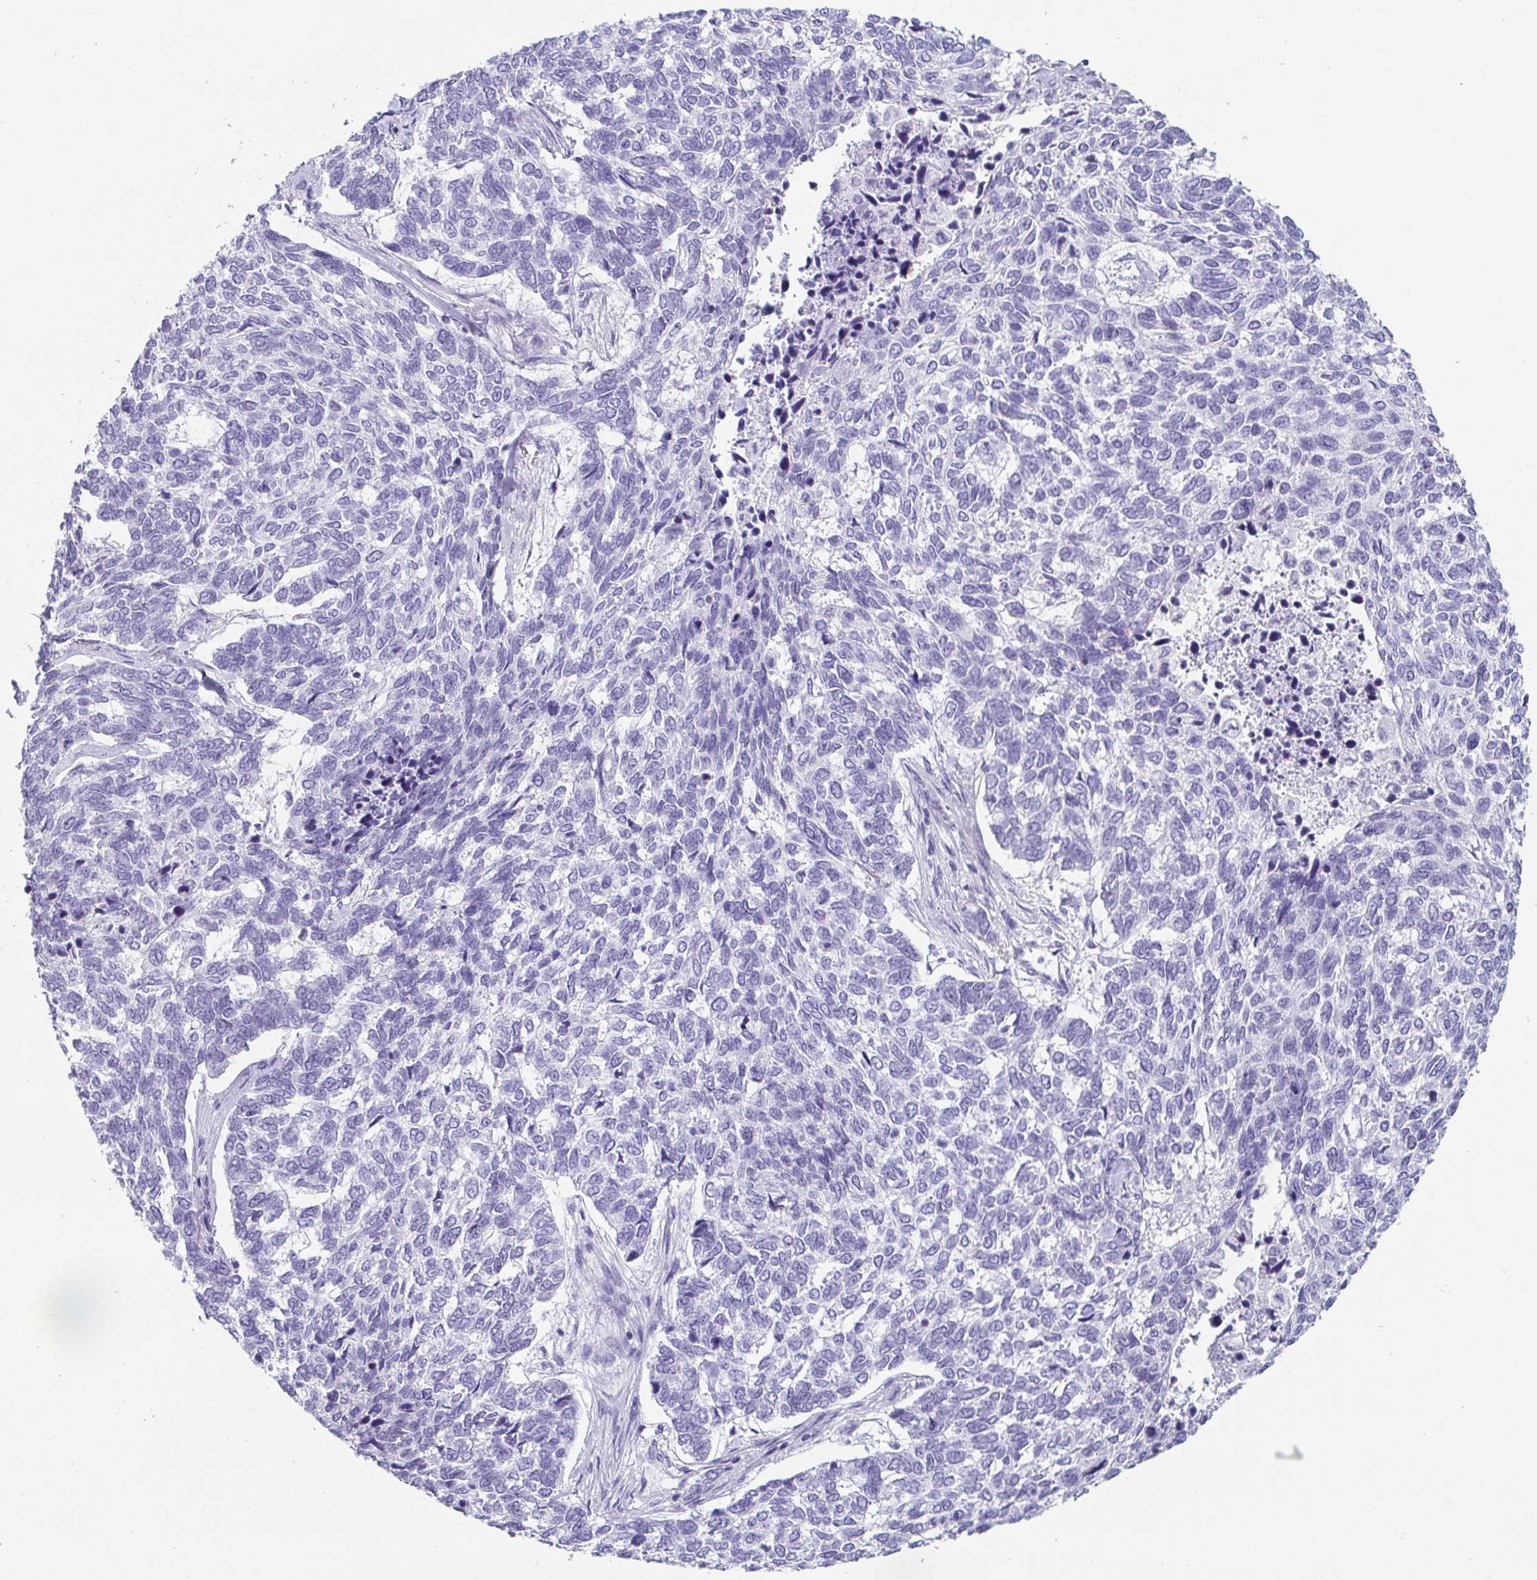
{"staining": {"intensity": "negative", "quantity": "none", "location": "none"}, "tissue": "skin cancer", "cell_type": "Tumor cells", "image_type": "cancer", "snomed": [{"axis": "morphology", "description": "Basal cell carcinoma"}, {"axis": "topography", "description": "Skin"}], "caption": "Protein analysis of skin cancer (basal cell carcinoma) displays no significant staining in tumor cells. (Stains: DAB IHC with hematoxylin counter stain, Microscopy: brightfield microscopy at high magnification).", "gene": "CREG2", "patient": {"sex": "female", "age": 65}}